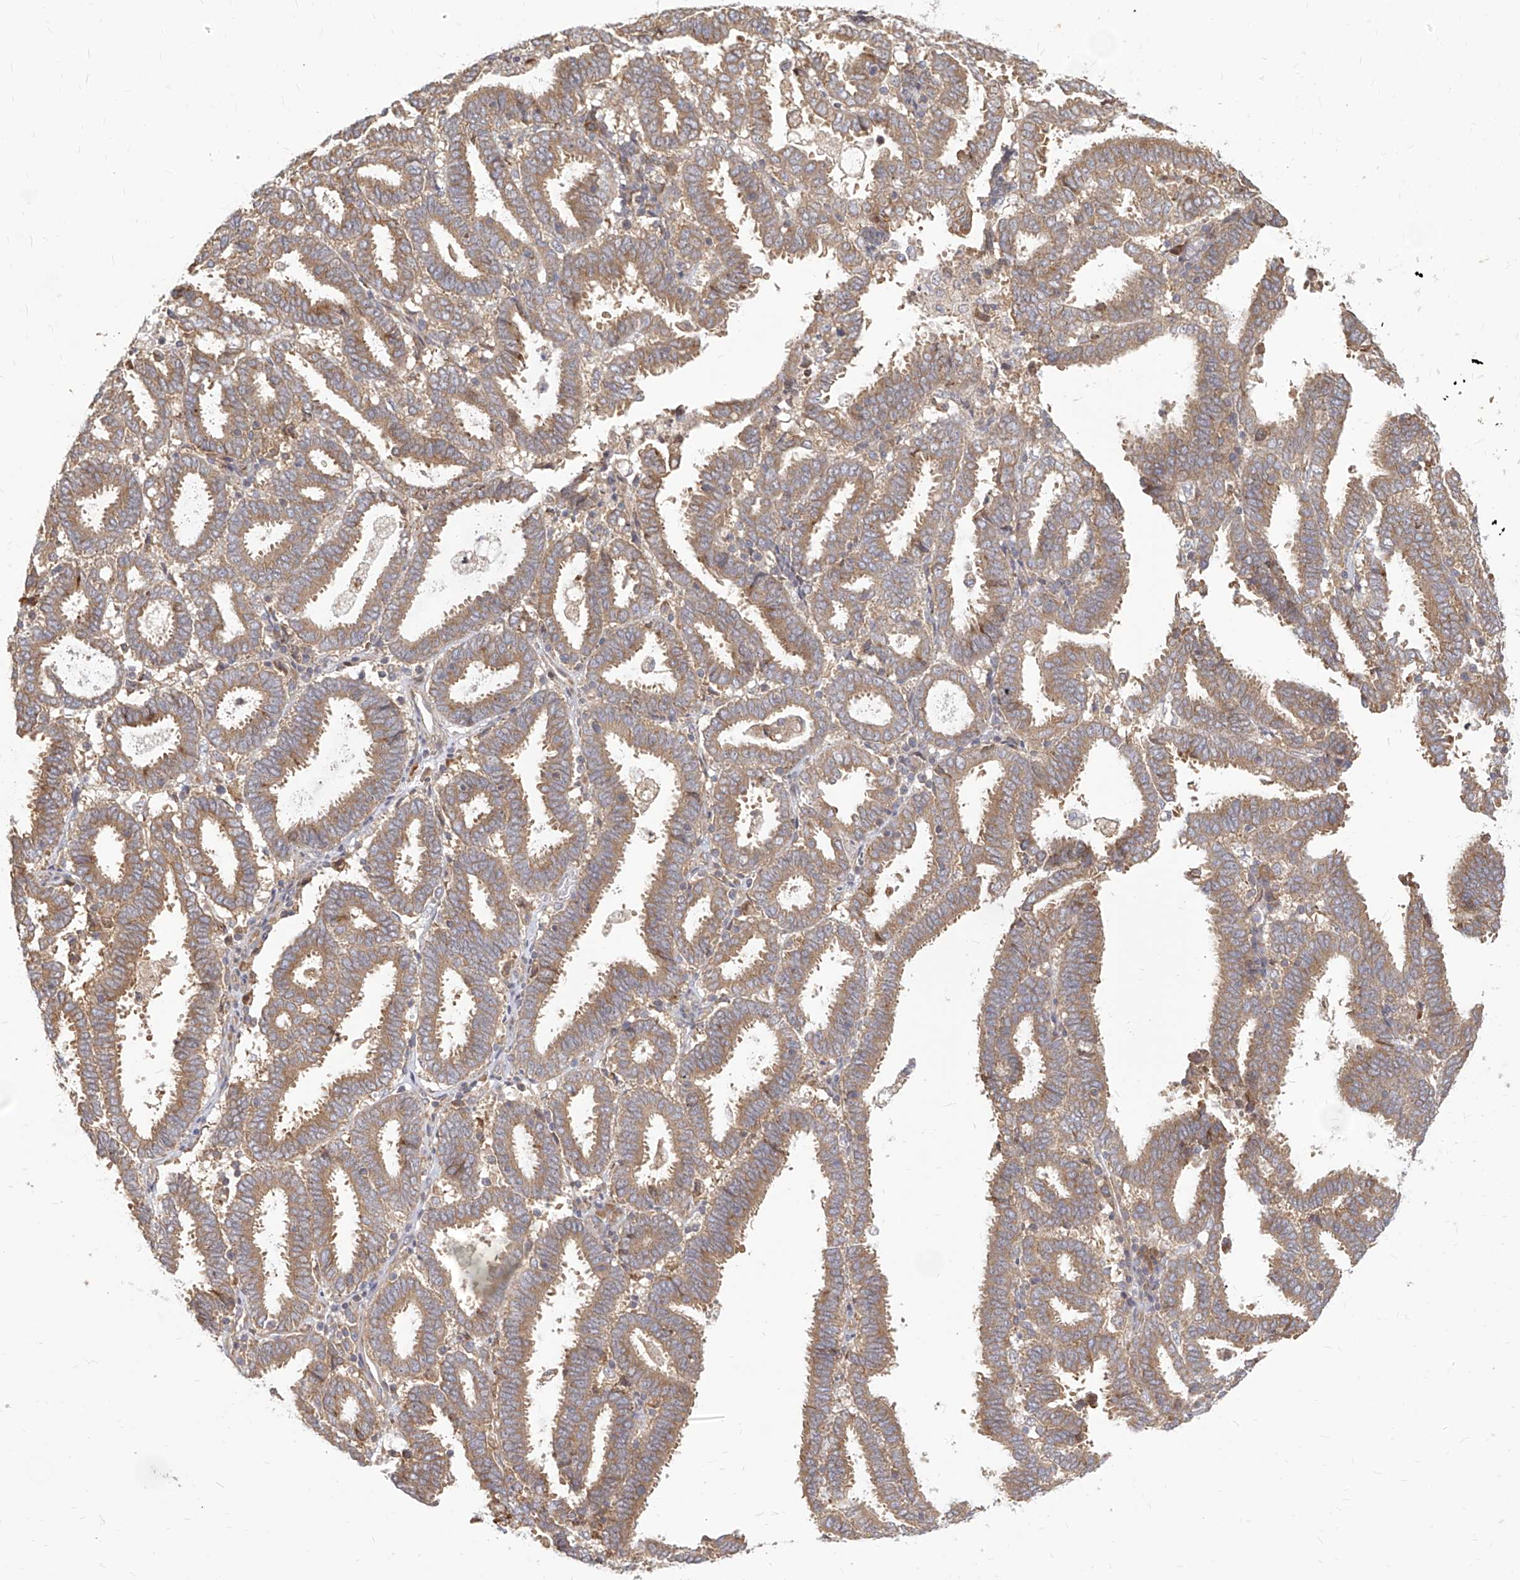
{"staining": {"intensity": "moderate", "quantity": ">75%", "location": "cytoplasmic/membranous"}, "tissue": "endometrial cancer", "cell_type": "Tumor cells", "image_type": "cancer", "snomed": [{"axis": "morphology", "description": "Adenocarcinoma, NOS"}, {"axis": "topography", "description": "Uterus"}], "caption": "A high-resolution photomicrograph shows immunohistochemistry (IHC) staining of adenocarcinoma (endometrial), which reveals moderate cytoplasmic/membranous staining in about >75% of tumor cells.", "gene": "FAM83B", "patient": {"sex": "female", "age": 83}}